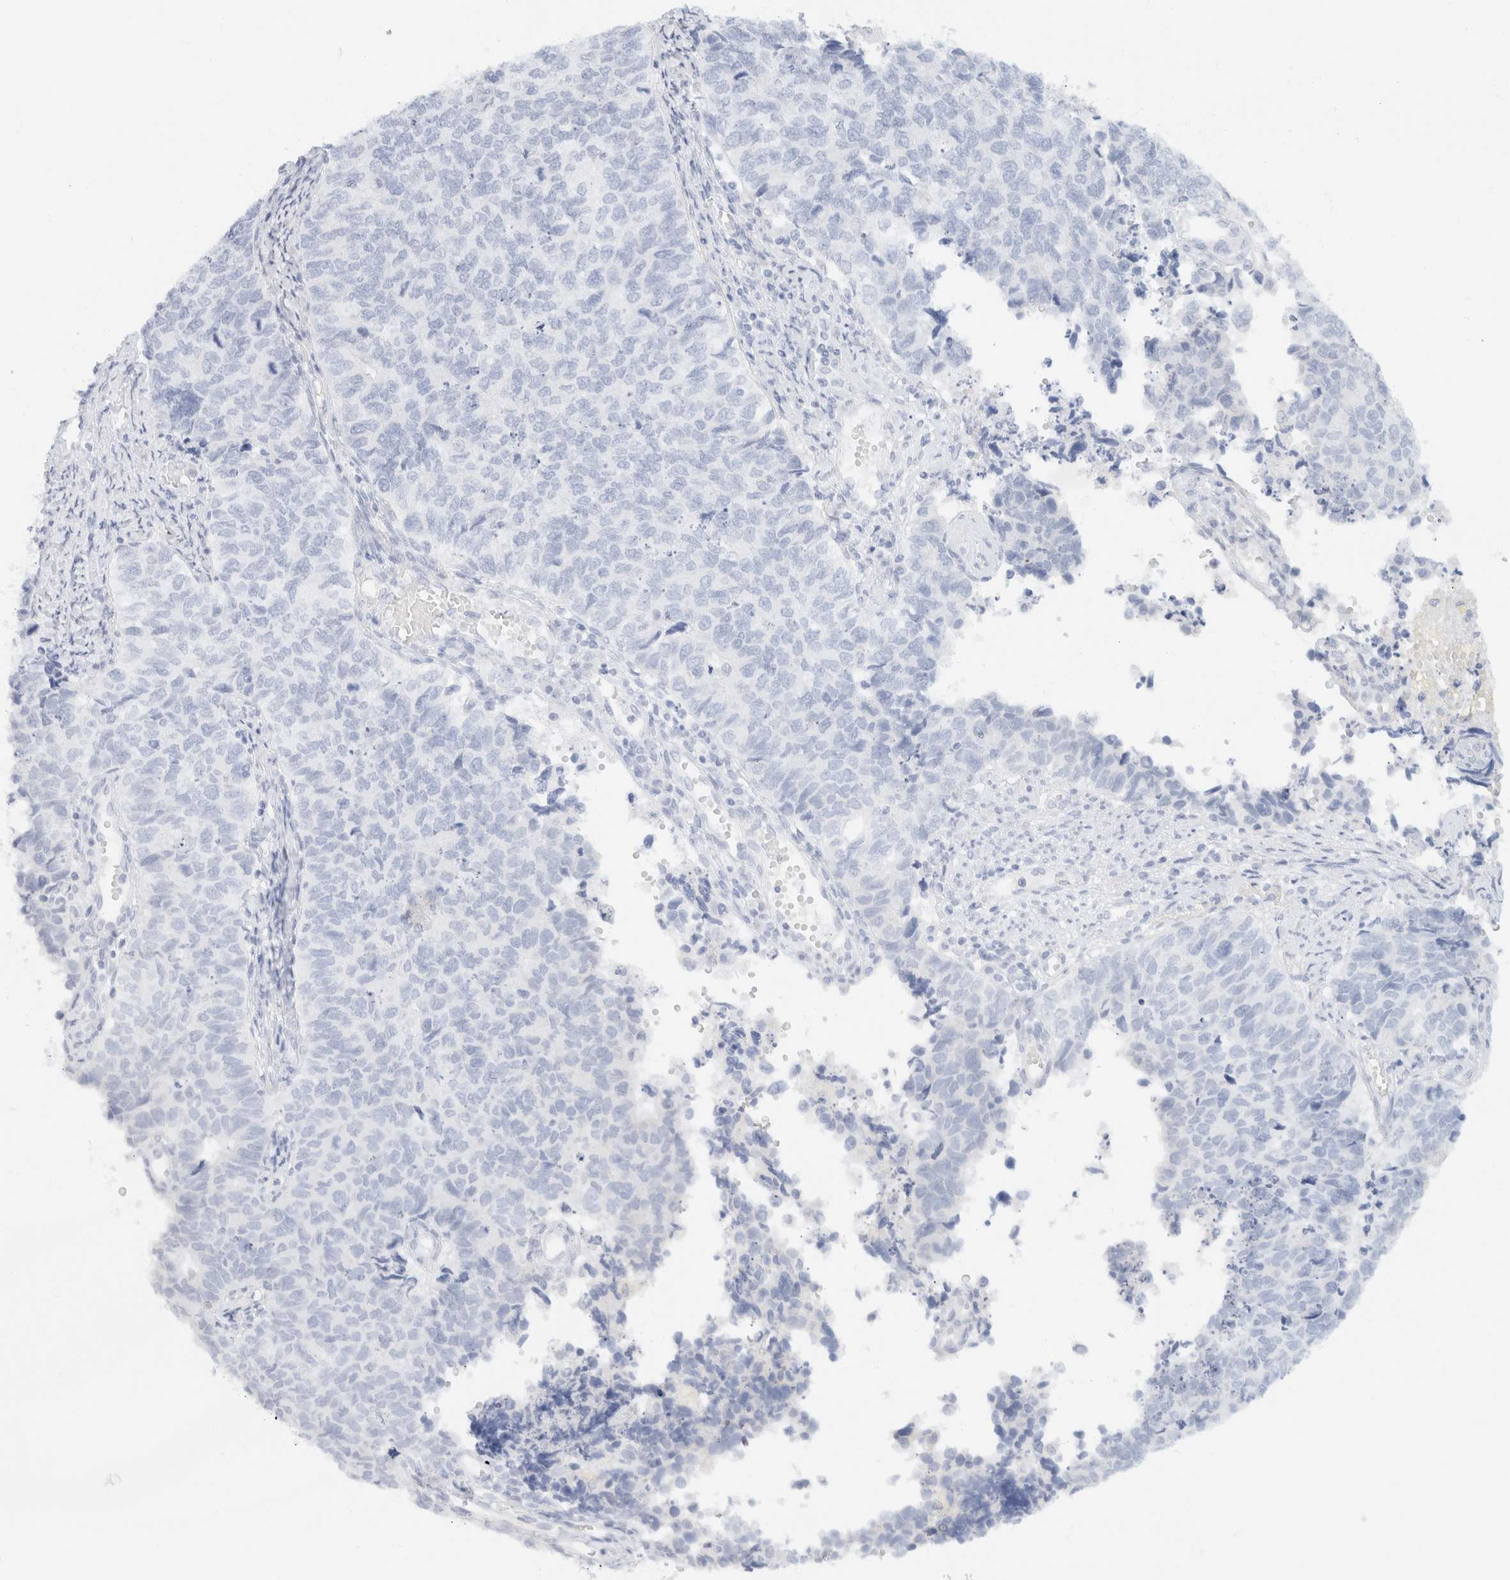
{"staining": {"intensity": "negative", "quantity": "none", "location": "none"}, "tissue": "cervical cancer", "cell_type": "Tumor cells", "image_type": "cancer", "snomed": [{"axis": "morphology", "description": "Squamous cell carcinoma, NOS"}, {"axis": "topography", "description": "Cervix"}], "caption": "High magnification brightfield microscopy of cervical squamous cell carcinoma stained with DAB (3,3'-diaminobenzidine) (brown) and counterstained with hematoxylin (blue): tumor cells show no significant staining.", "gene": "KRT20", "patient": {"sex": "female", "age": 63}}